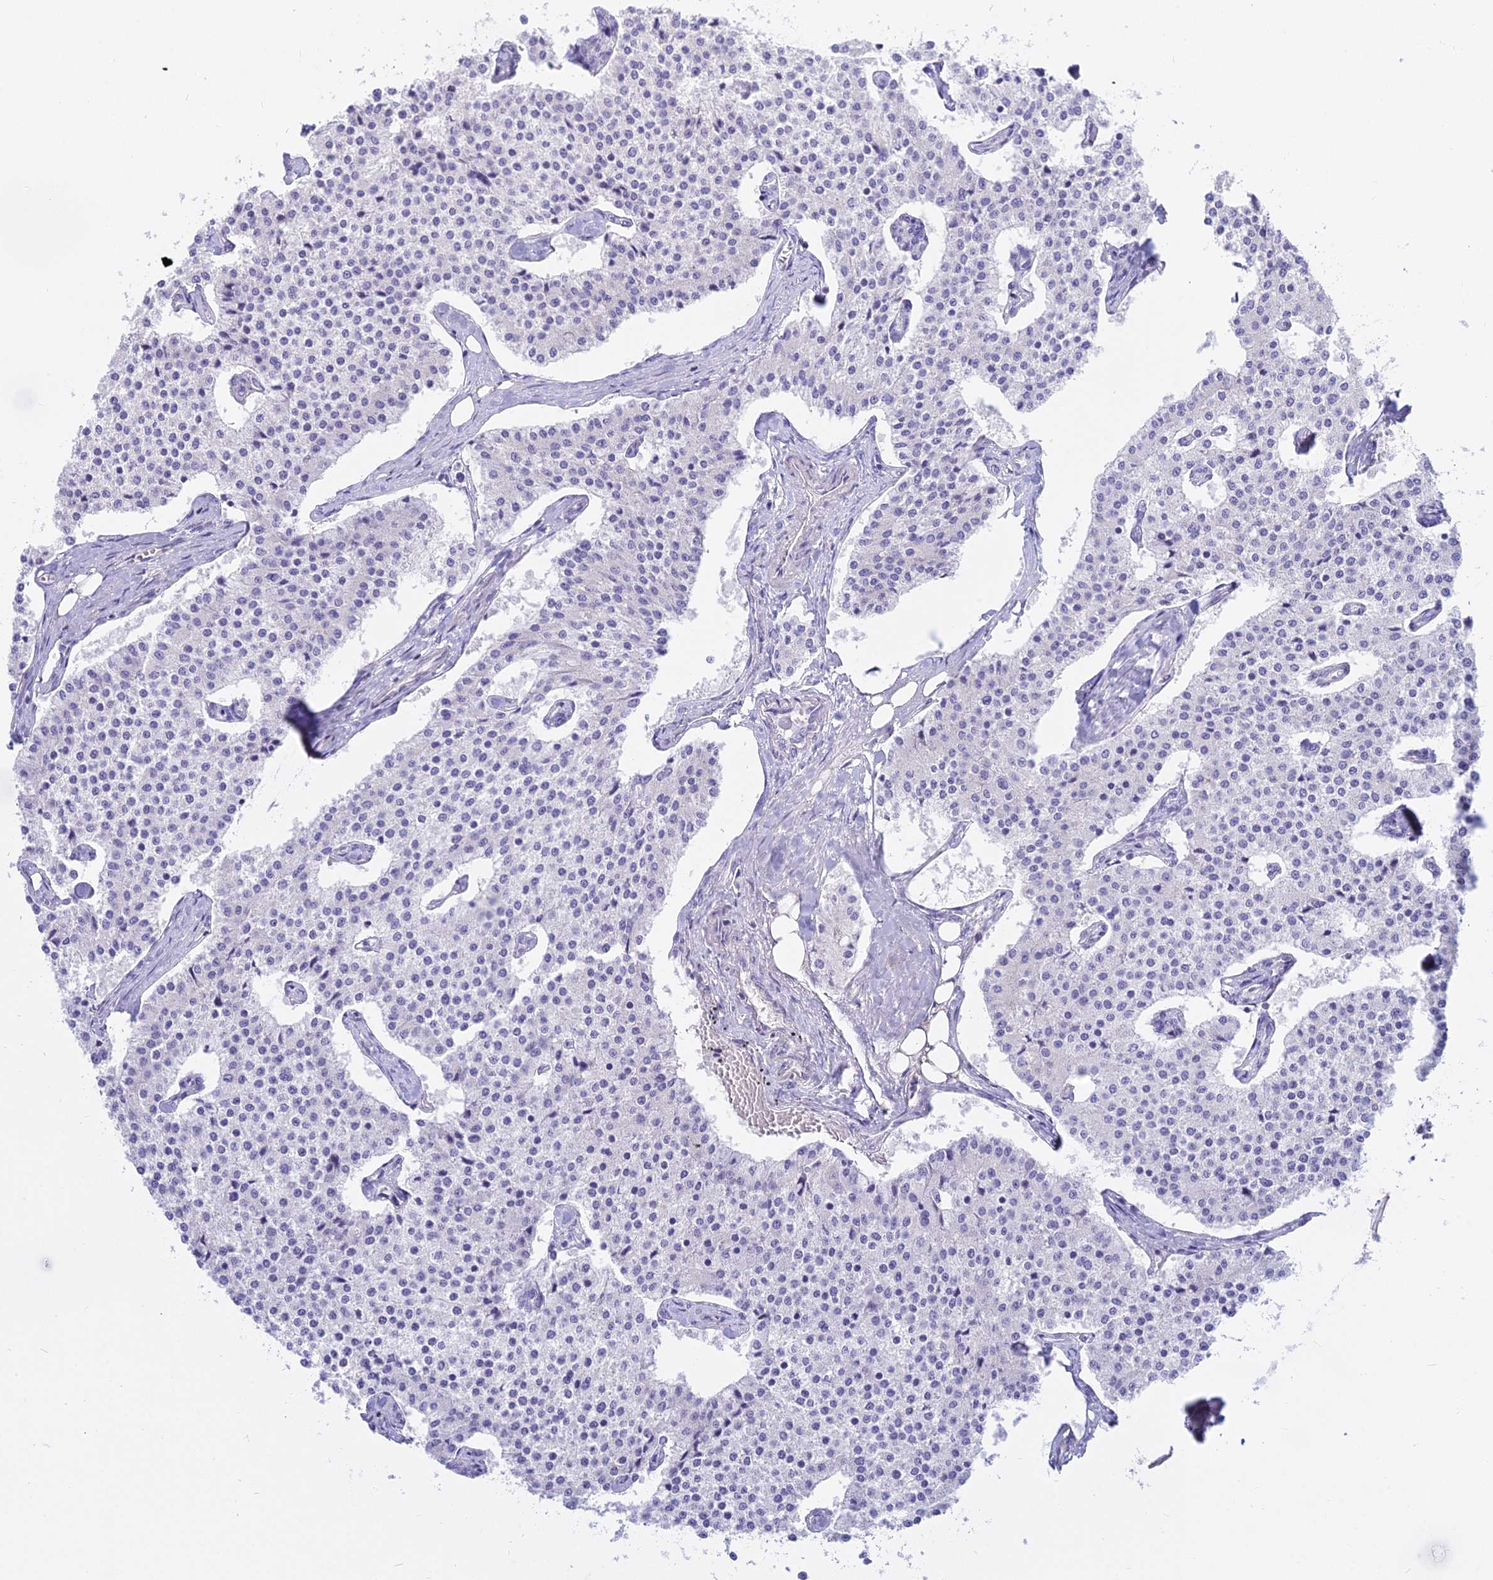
{"staining": {"intensity": "negative", "quantity": "none", "location": "none"}, "tissue": "carcinoid", "cell_type": "Tumor cells", "image_type": "cancer", "snomed": [{"axis": "morphology", "description": "Carcinoid, malignant, NOS"}, {"axis": "topography", "description": "Colon"}], "caption": "Immunohistochemistry (IHC) of carcinoid (malignant) exhibits no positivity in tumor cells.", "gene": "SMIM24", "patient": {"sex": "female", "age": 52}}